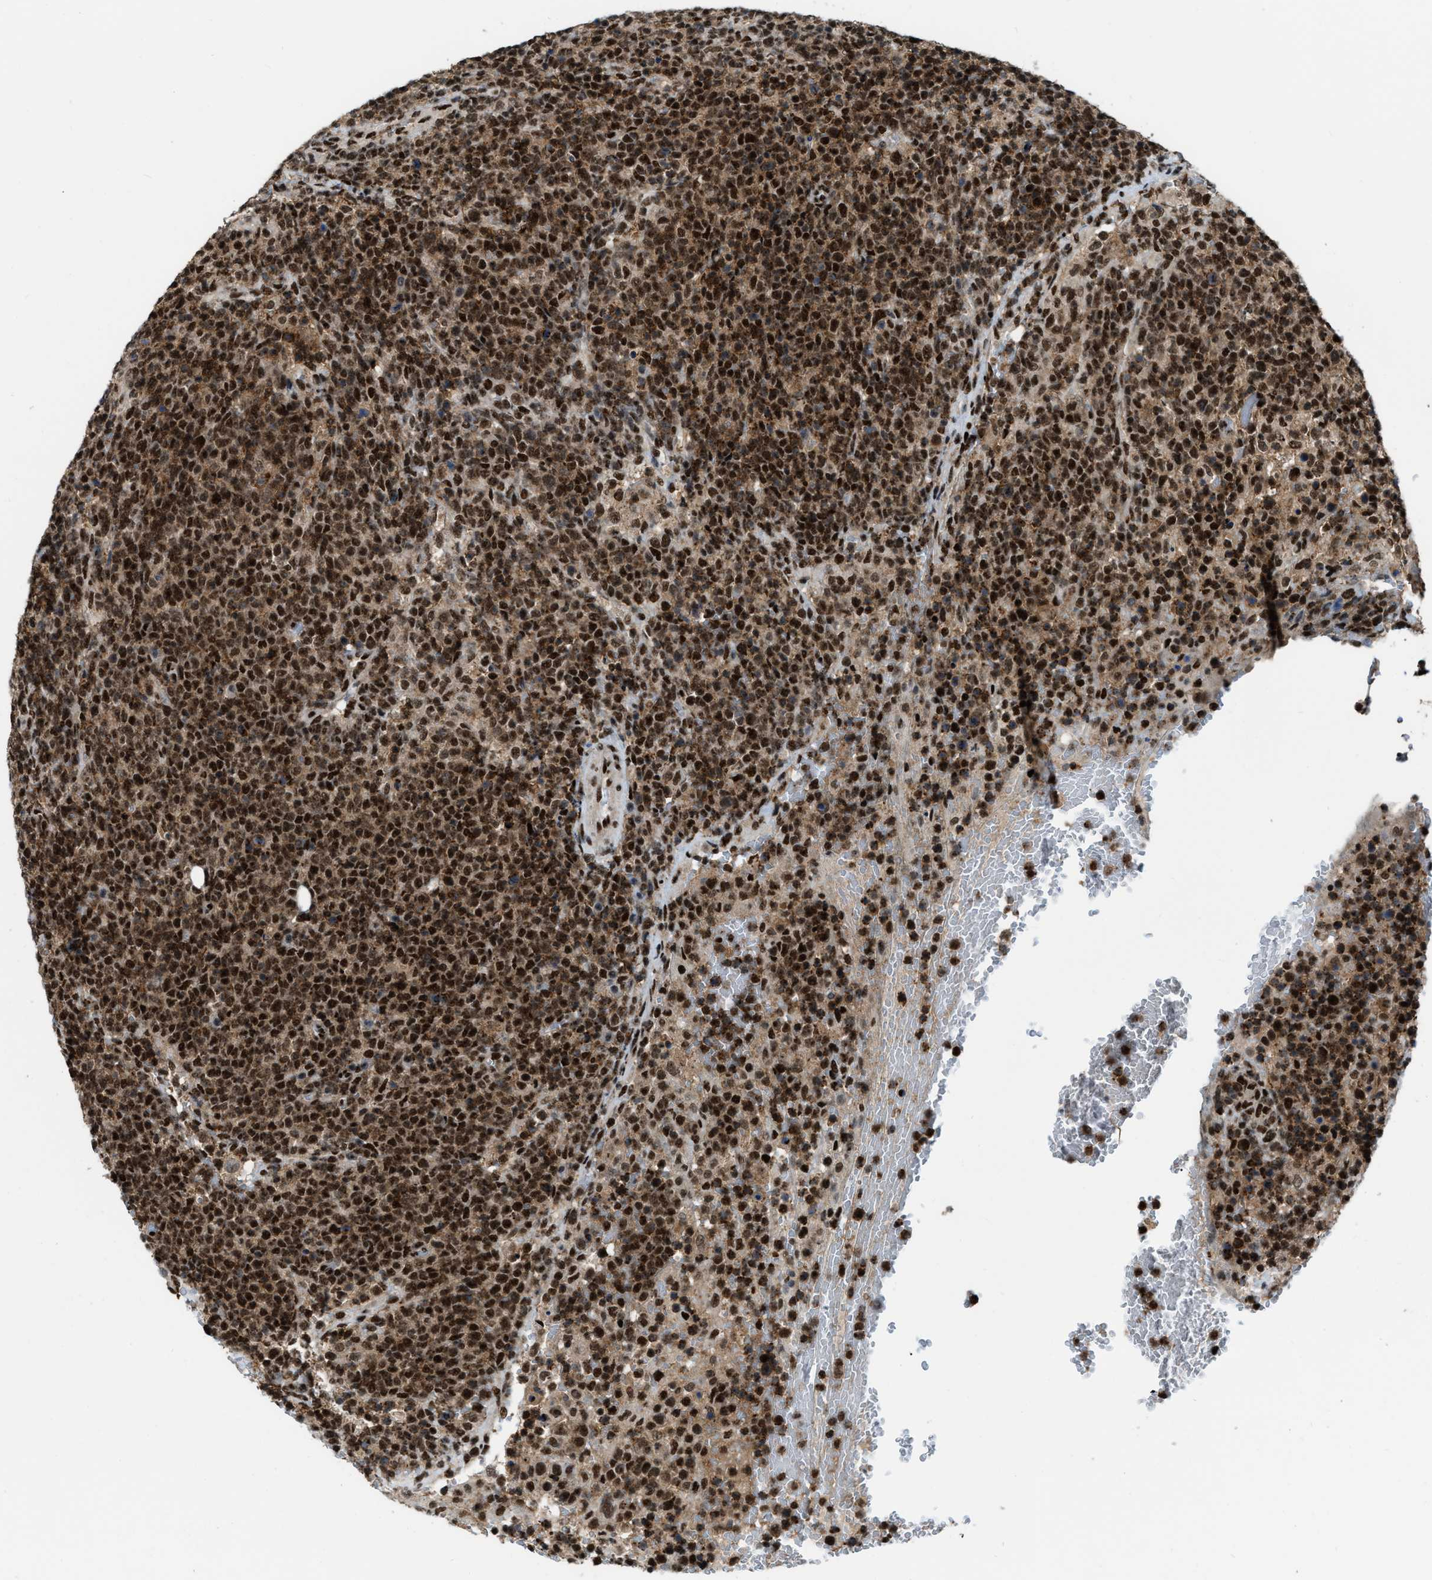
{"staining": {"intensity": "moderate", "quantity": ">75%", "location": "cytoplasmic/membranous,nuclear"}, "tissue": "lymphoma", "cell_type": "Tumor cells", "image_type": "cancer", "snomed": [{"axis": "morphology", "description": "Malignant lymphoma, non-Hodgkin's type, High grade"}, {"axis": "topography", "description": "Lymph node"}], "caption": "Immunohistochemistry (IHC) (DAB) staining of lymphoma exhibits moderate cytoplasmic/membranous and nuclear protein staining in about >75% of tumor cells.", "gene": "NUMA1", "patient": {"sex": "male", "age": 61}}